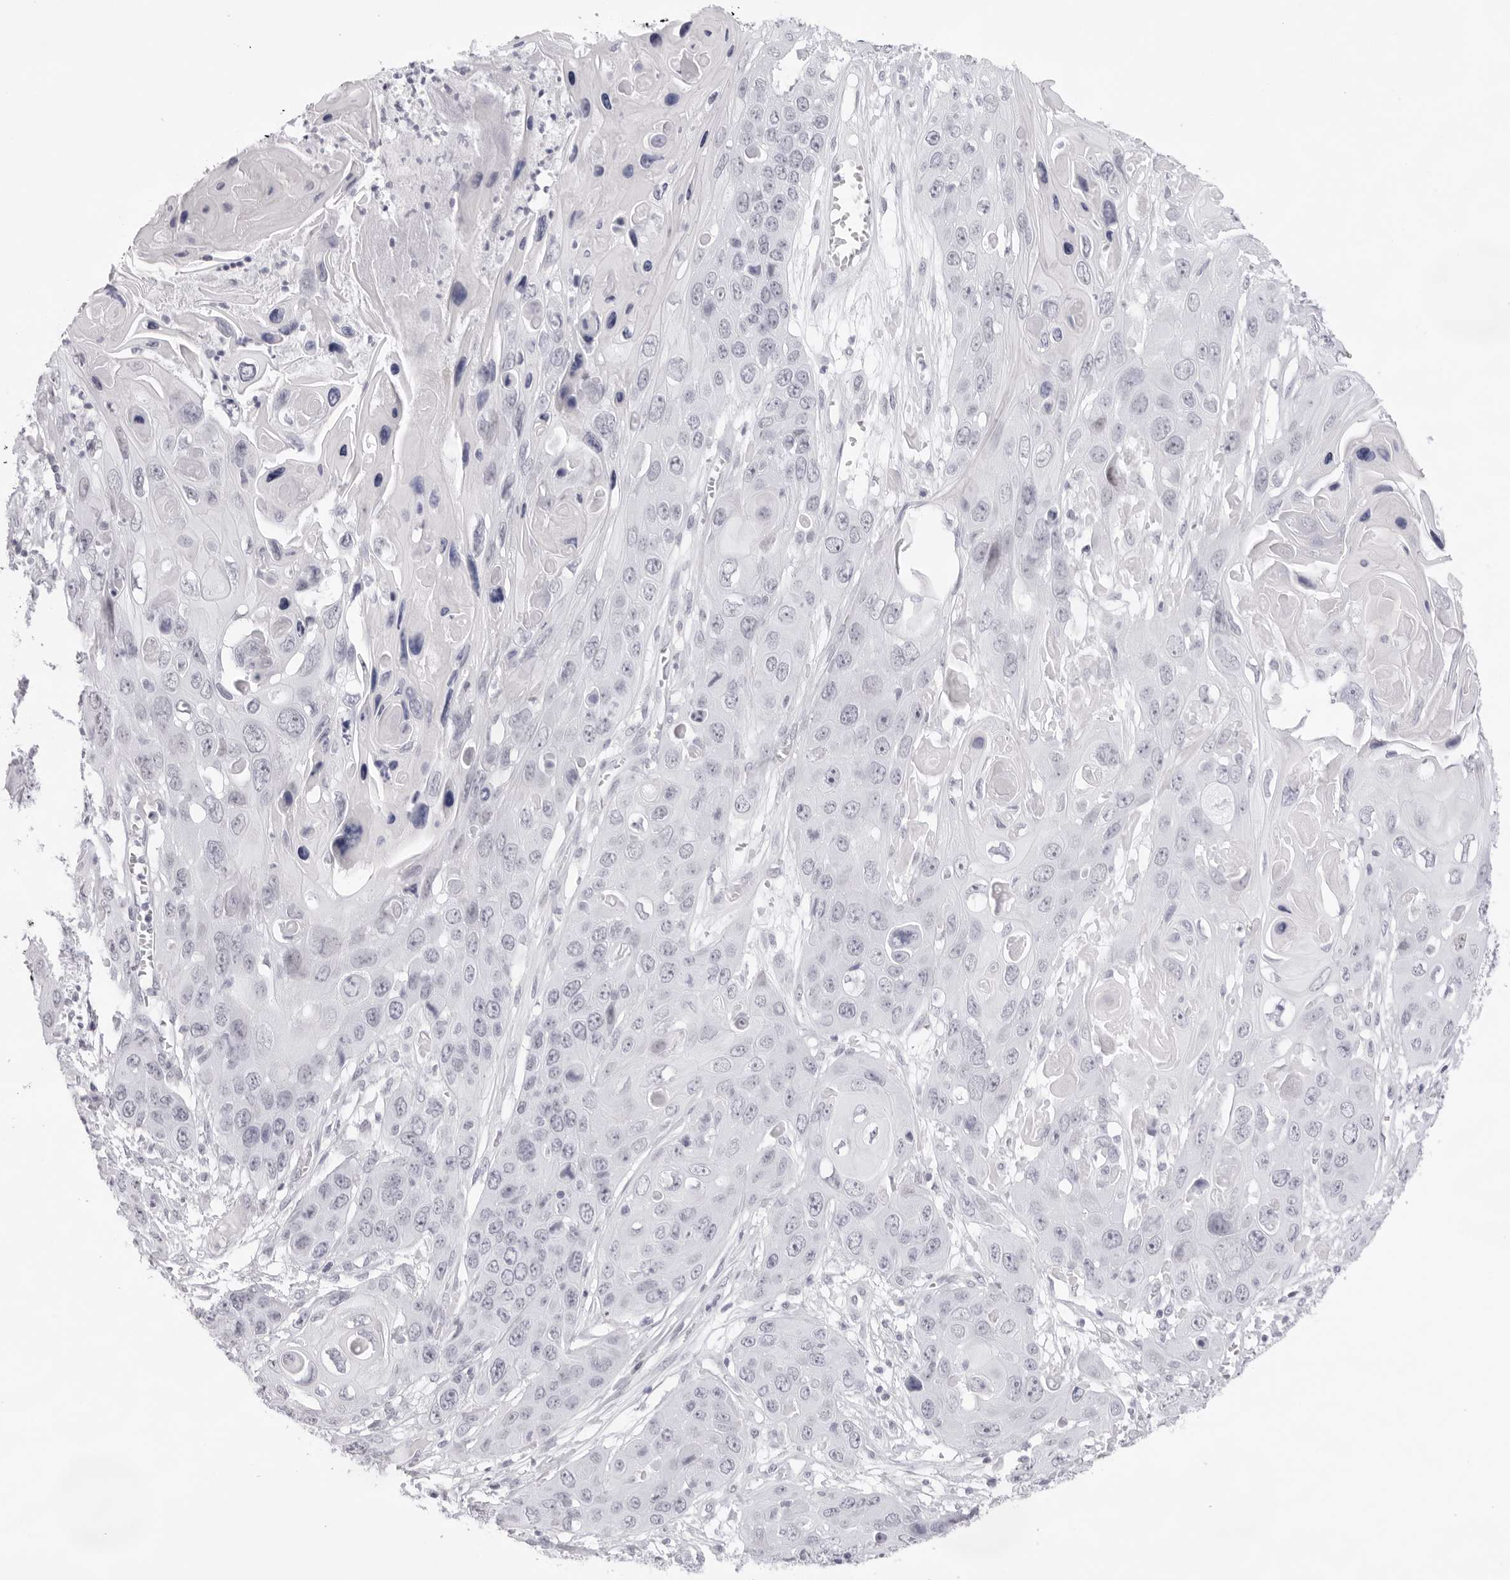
{"staining": {"intensity": "negative", "quantity": "none", "location": "none"}, "tissue": "skin cancer", "cell_type": "Tumor cells", "image_type": "cancer", "snomed": [{"axis": "morphology", "description": "Squamous cell carcinoma, NOS"}, {"axis": "topography", "description": "Skin"}], "caption": "A micrograph of skin cancer stained for a protein demonstrates no brown staining in tumor cells. (DAB IHC with hematoxylin counter stain).", "gene": "KLK12", "patient": {"sex": "male", "age": 55}}